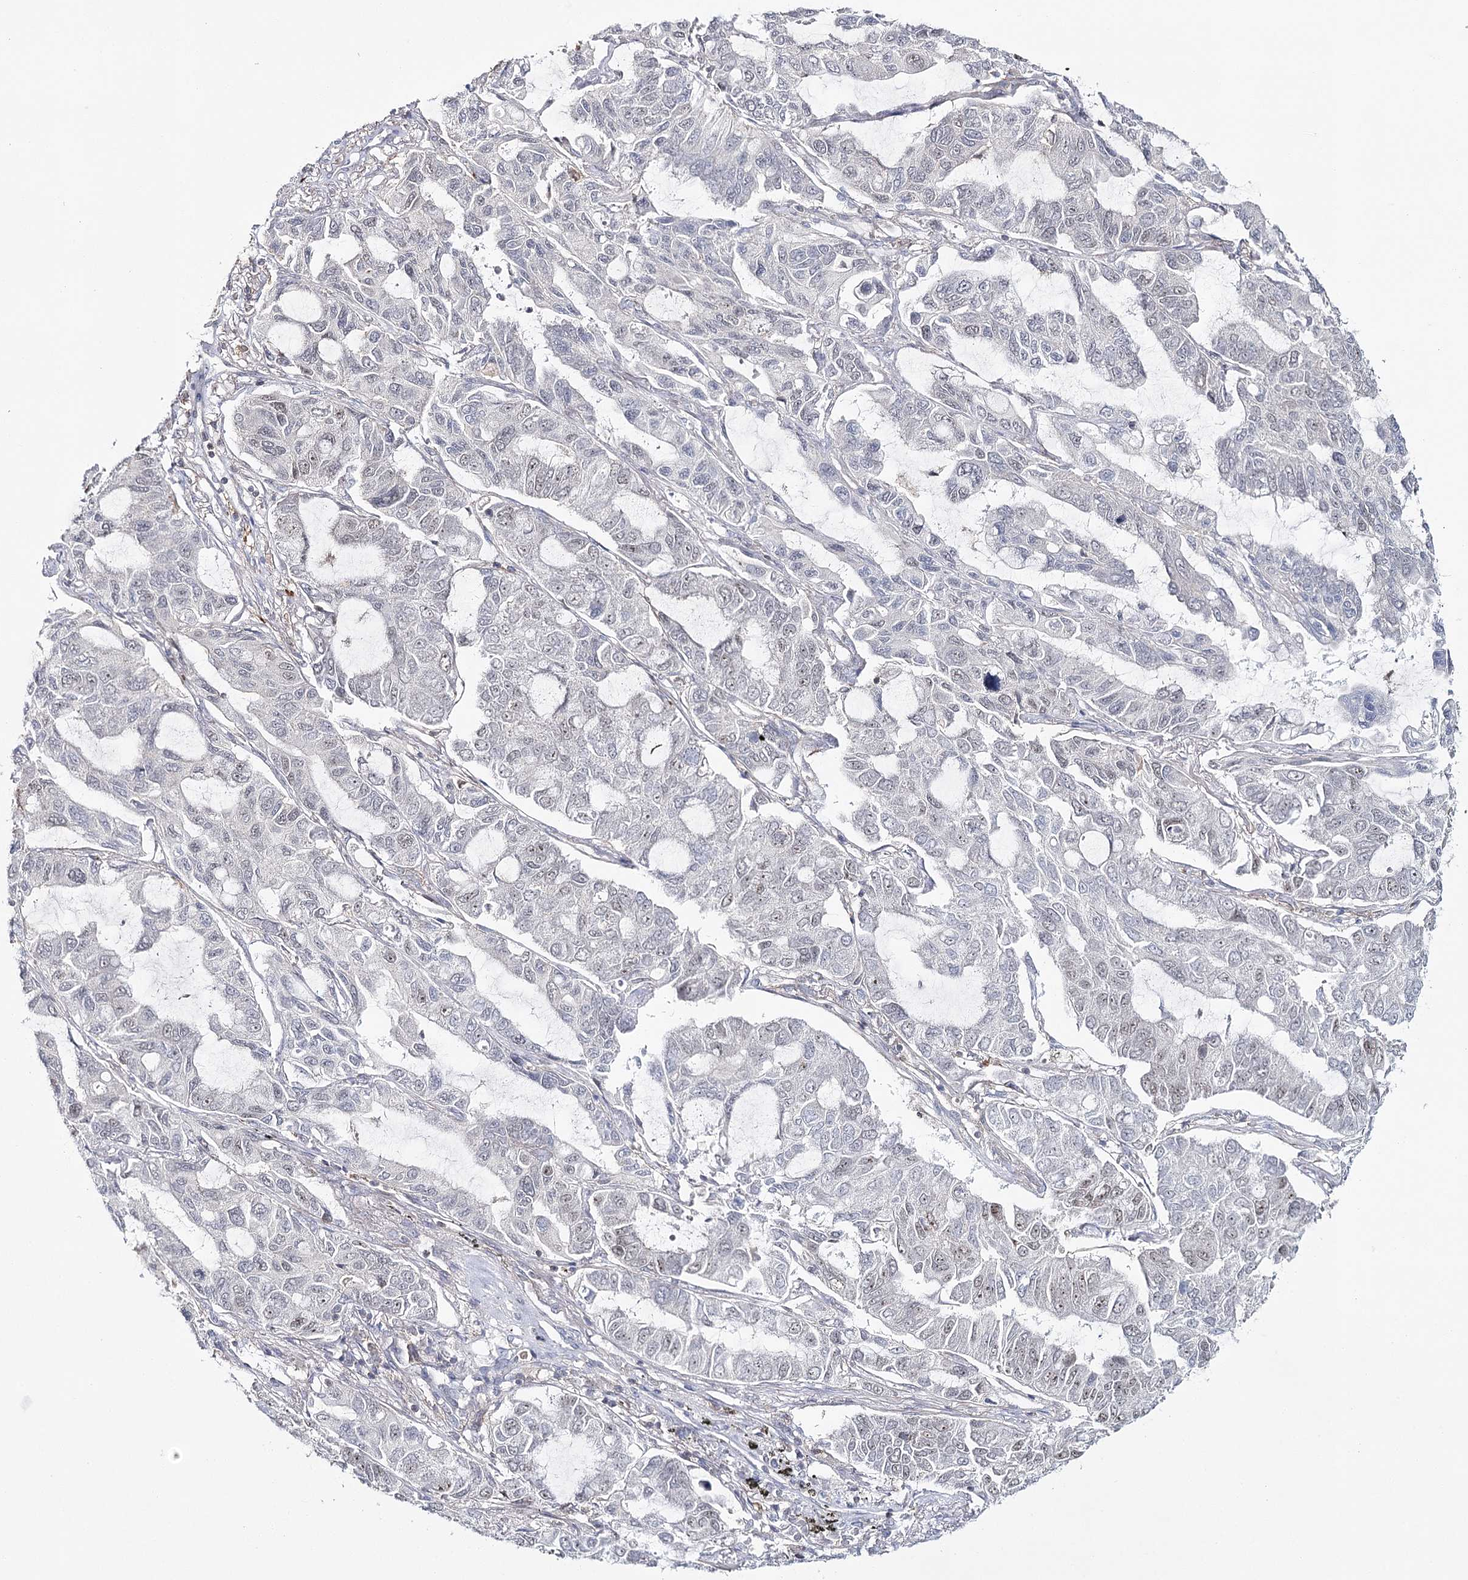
{"staining": {"intensity": "negative", "quantity": "none", "location": "none"}, "tissue": "lung cancer", "cell_type": "Tumor cells", "image_type": "cancer", "snomed": [{"axis": "morphology", "description": "Adenocarcinoma, NOS"}, {"axis": "topography", "description": "Lung"}], "caption": "Human lung cancer (adenocarcinoma) stained for a protein using IHC displays no staining in tumor cells.", "gene": "ZC3H8", "patient": {"sex": "male", "age": 64}}